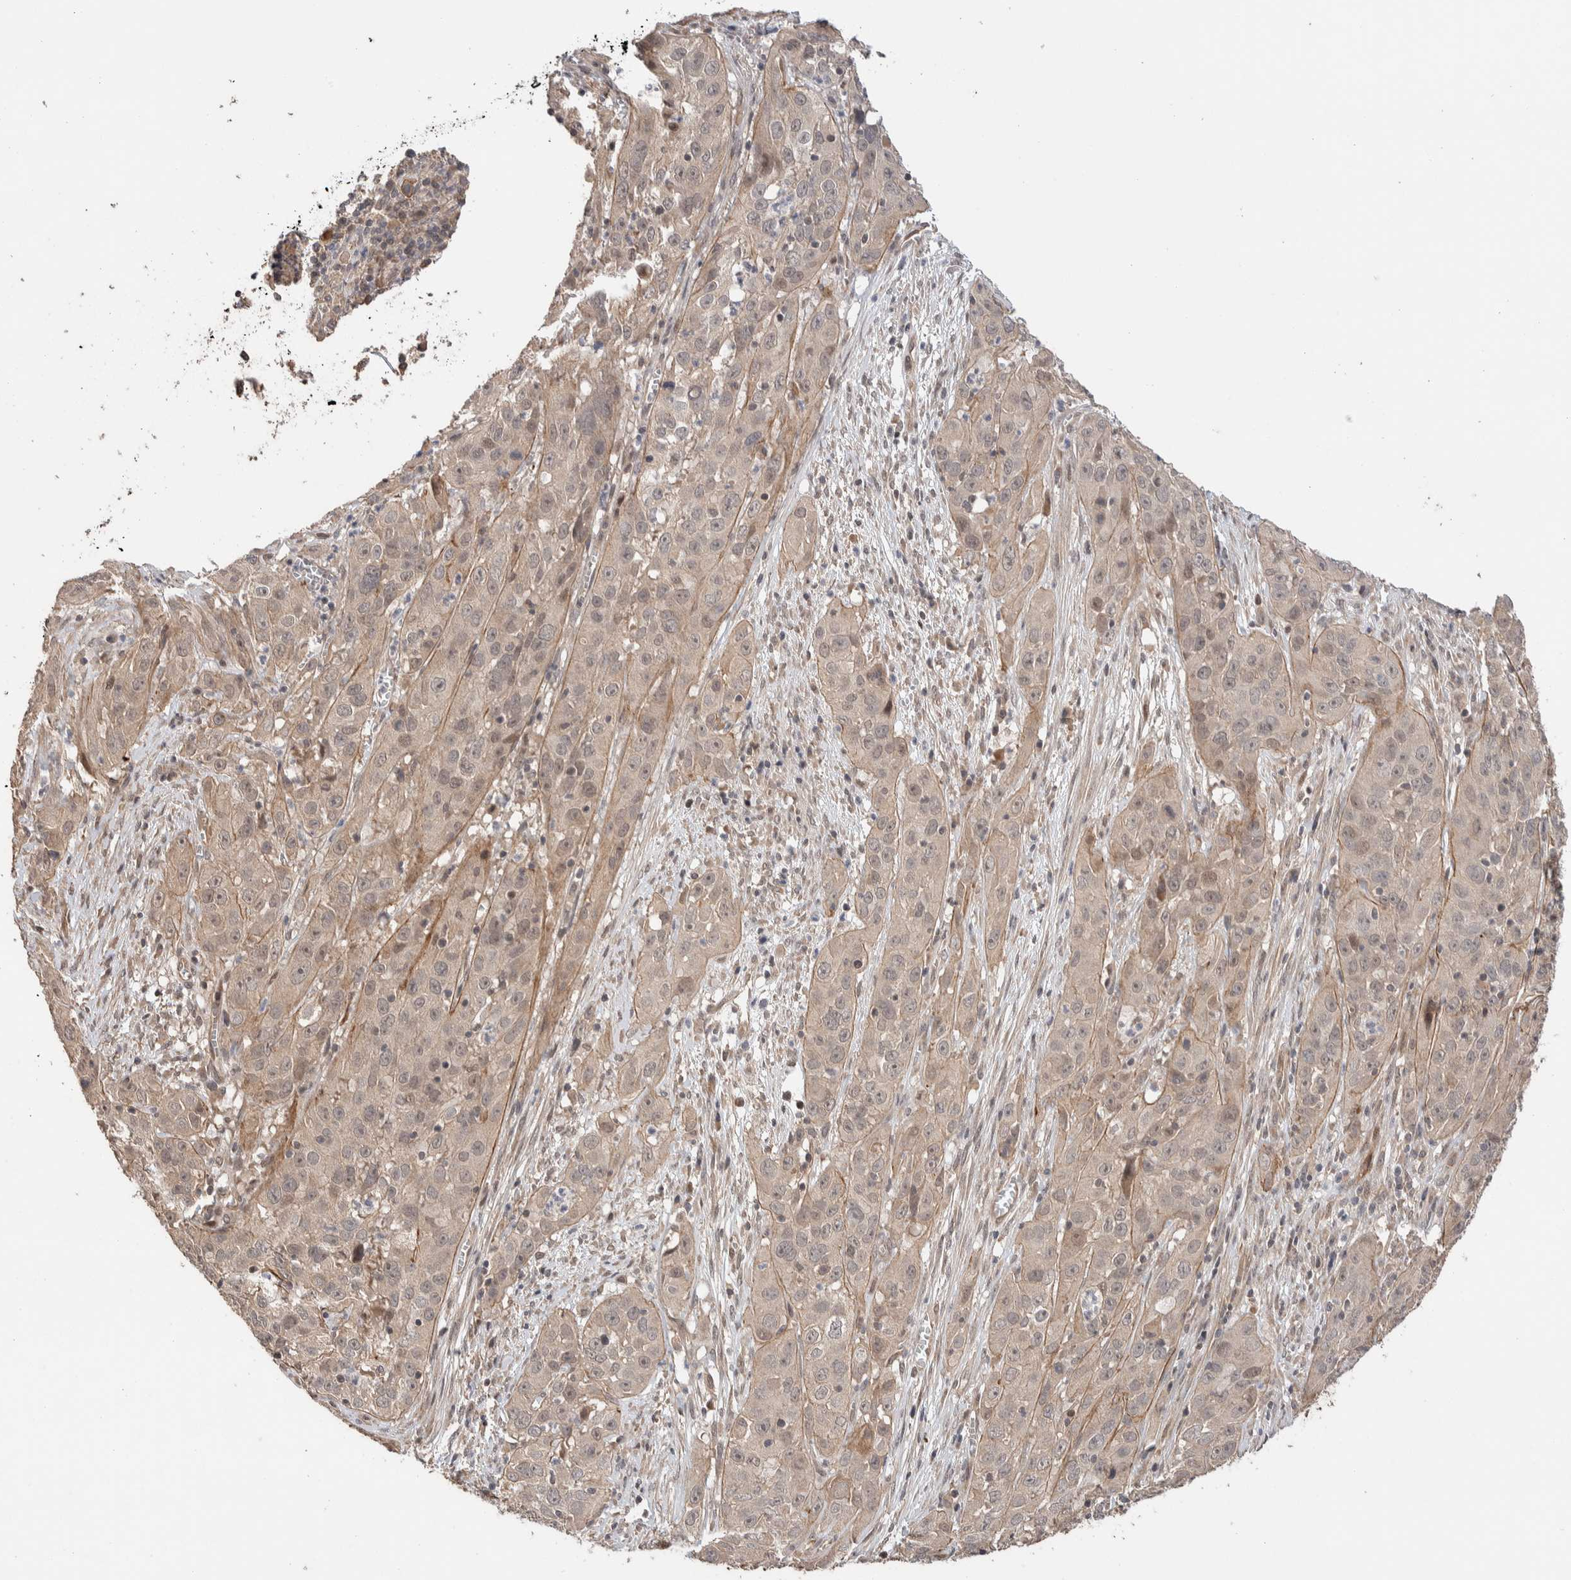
{"staining": {"intensity": "weak", "quantity": ">75%", "location": "cytoplasmic/membranous,nuclear"}, "tissue": "cervical cancer", "cell_type": "Tumor cells", "image_type": "cancer", "snomed": [{"axis": "morphology", "description": "Squamous cell carcinoma, NOS"}, {"axis": "topography", "description": "Cervix"}], "caption": "Protein expression analysis of human cervical cancer reveals weak cytoplasmic/membranous and nuclear positivity in approximately >75% of tumor cells.", "gene": "PRDM15", "patient": {"sex": "female", "age": 32}}